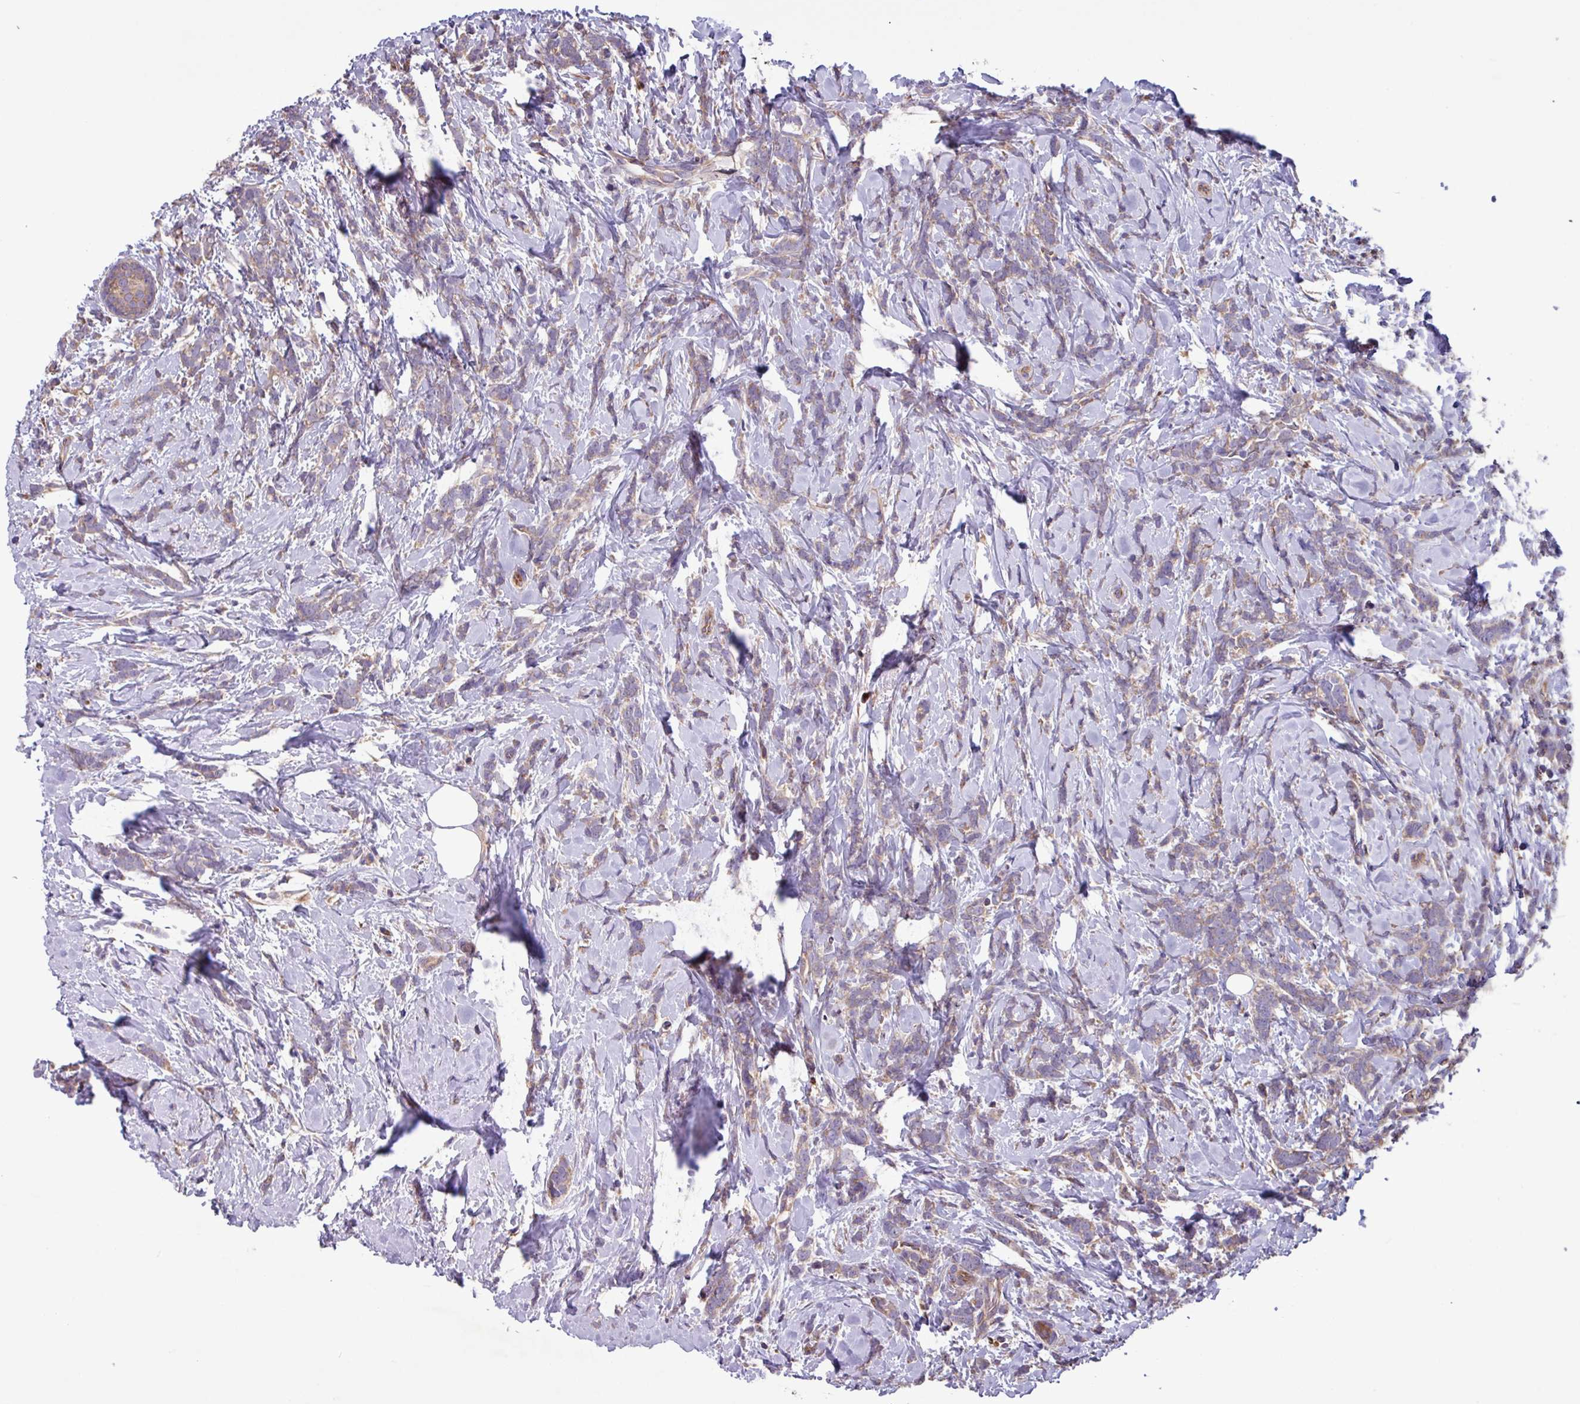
{"staining": {"intensity": "weak", "quantity": ">75%", "location": "cytoplasmic/membranous"}, "tissue": "breast cancer", "cell_type": "Tumor cells", "image_type": "cancer", "snomed": [{"axis": "morphology", "description": "Lobular carcinoma"}, {"axis": "topography", "description": "Breast"}], "caption": "Weak cytoplasmic/membranous protein staining is identified in about >75% of tumor cells in breast lobular carcinoma.", "gene": "PTPRQ", "patient": {"sex": "female", "age": 58}}